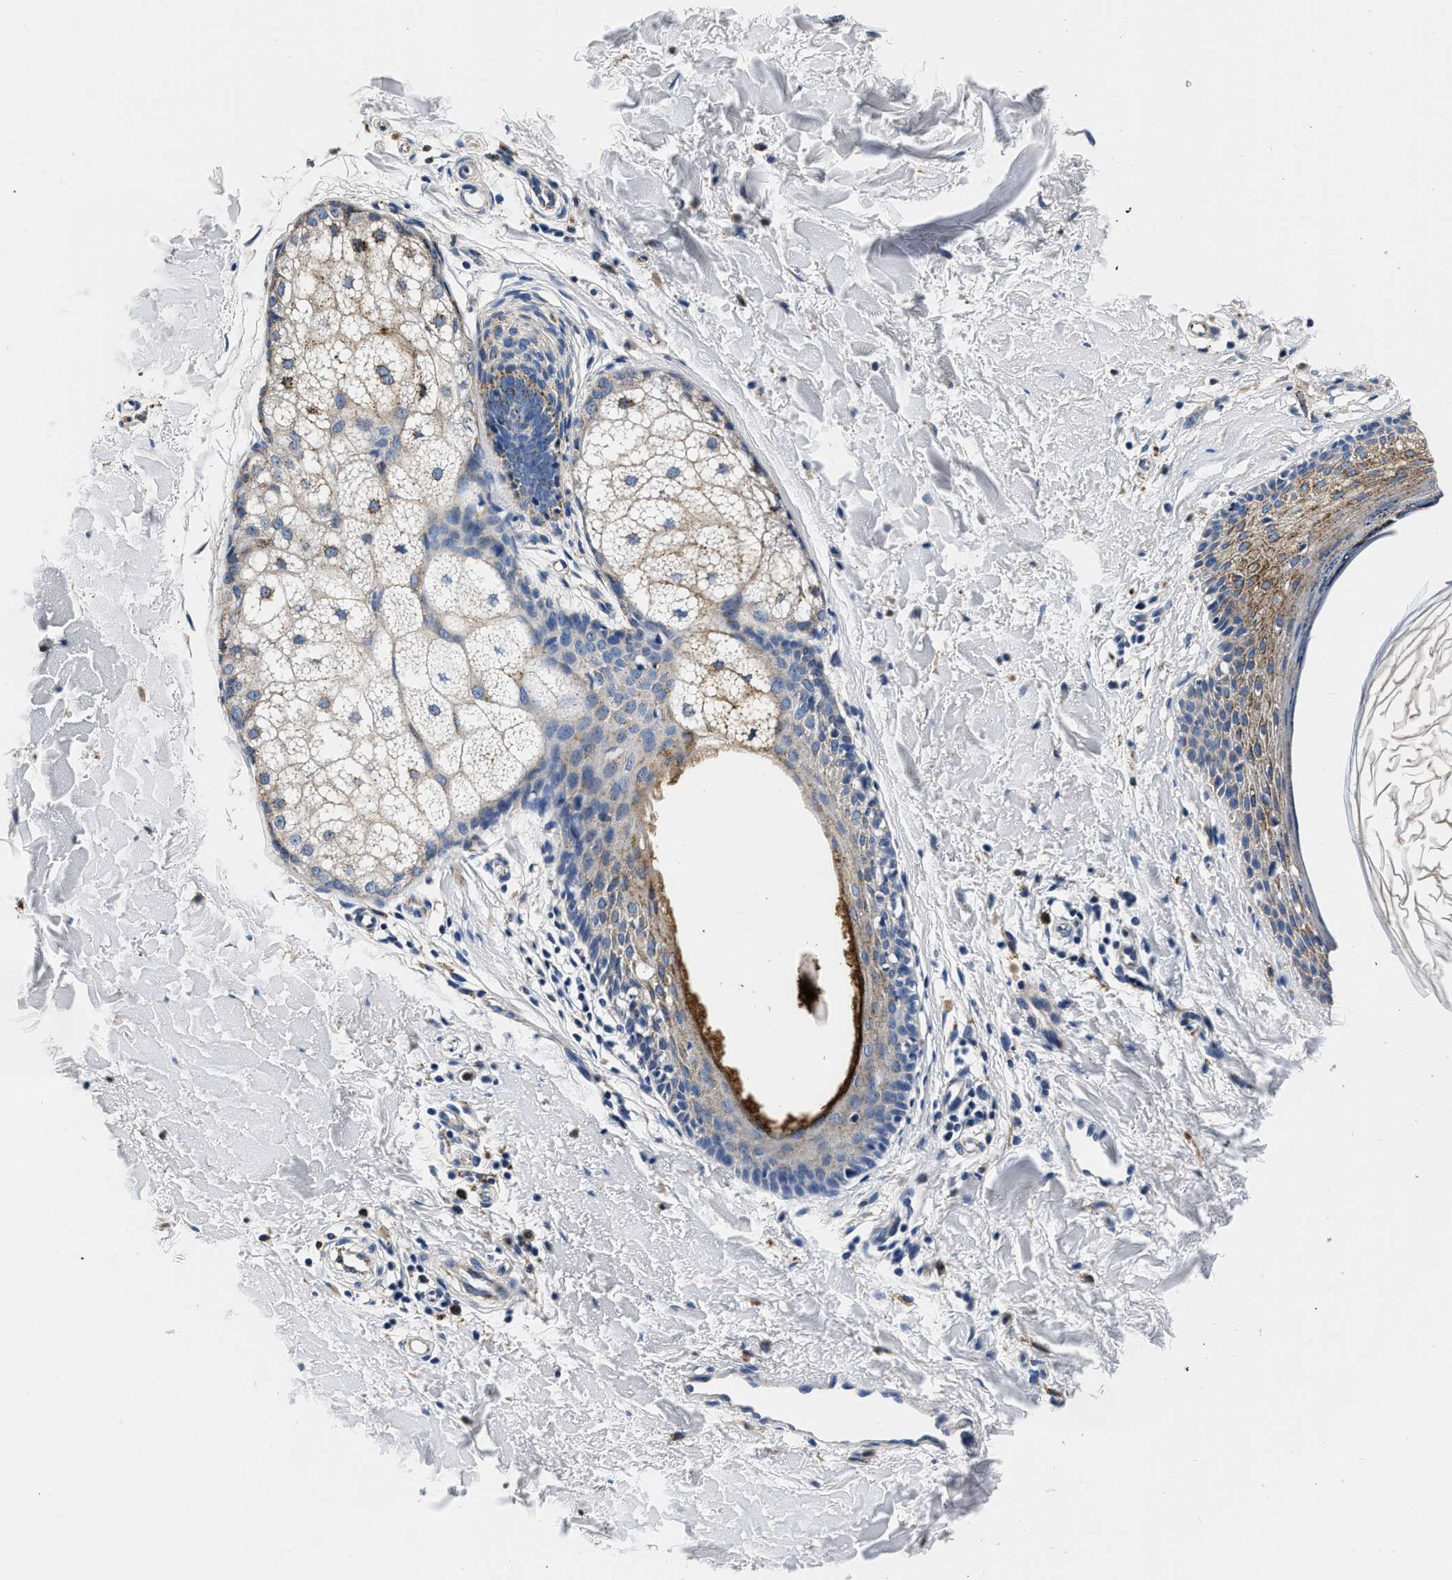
{"staining": {"intensity": "negative", "quantity": "none", "location": "none"}, "tissue": "skin", "cell_type": "Fibroblasts", "image_type": "normal", "snomed": [{"axis": "morphology", "description": "Normal tissue, NOS"}, {"axis": "morphology", "description": "Malignant melanoma, Metastatic site"}, {"axis": "topography", "description": "Skin"}], "caption": "DAB immunohistochemical staining of benign skin demonstrates no significant expression in fibroblasts. The staining was performed using DAB to visualize the protein expression in brown, while the nuclei were stained in blue with hematoxylin (Magnification: 20x).", "gene": "GRN", "patient": {"sex": "male", "age": 41}}